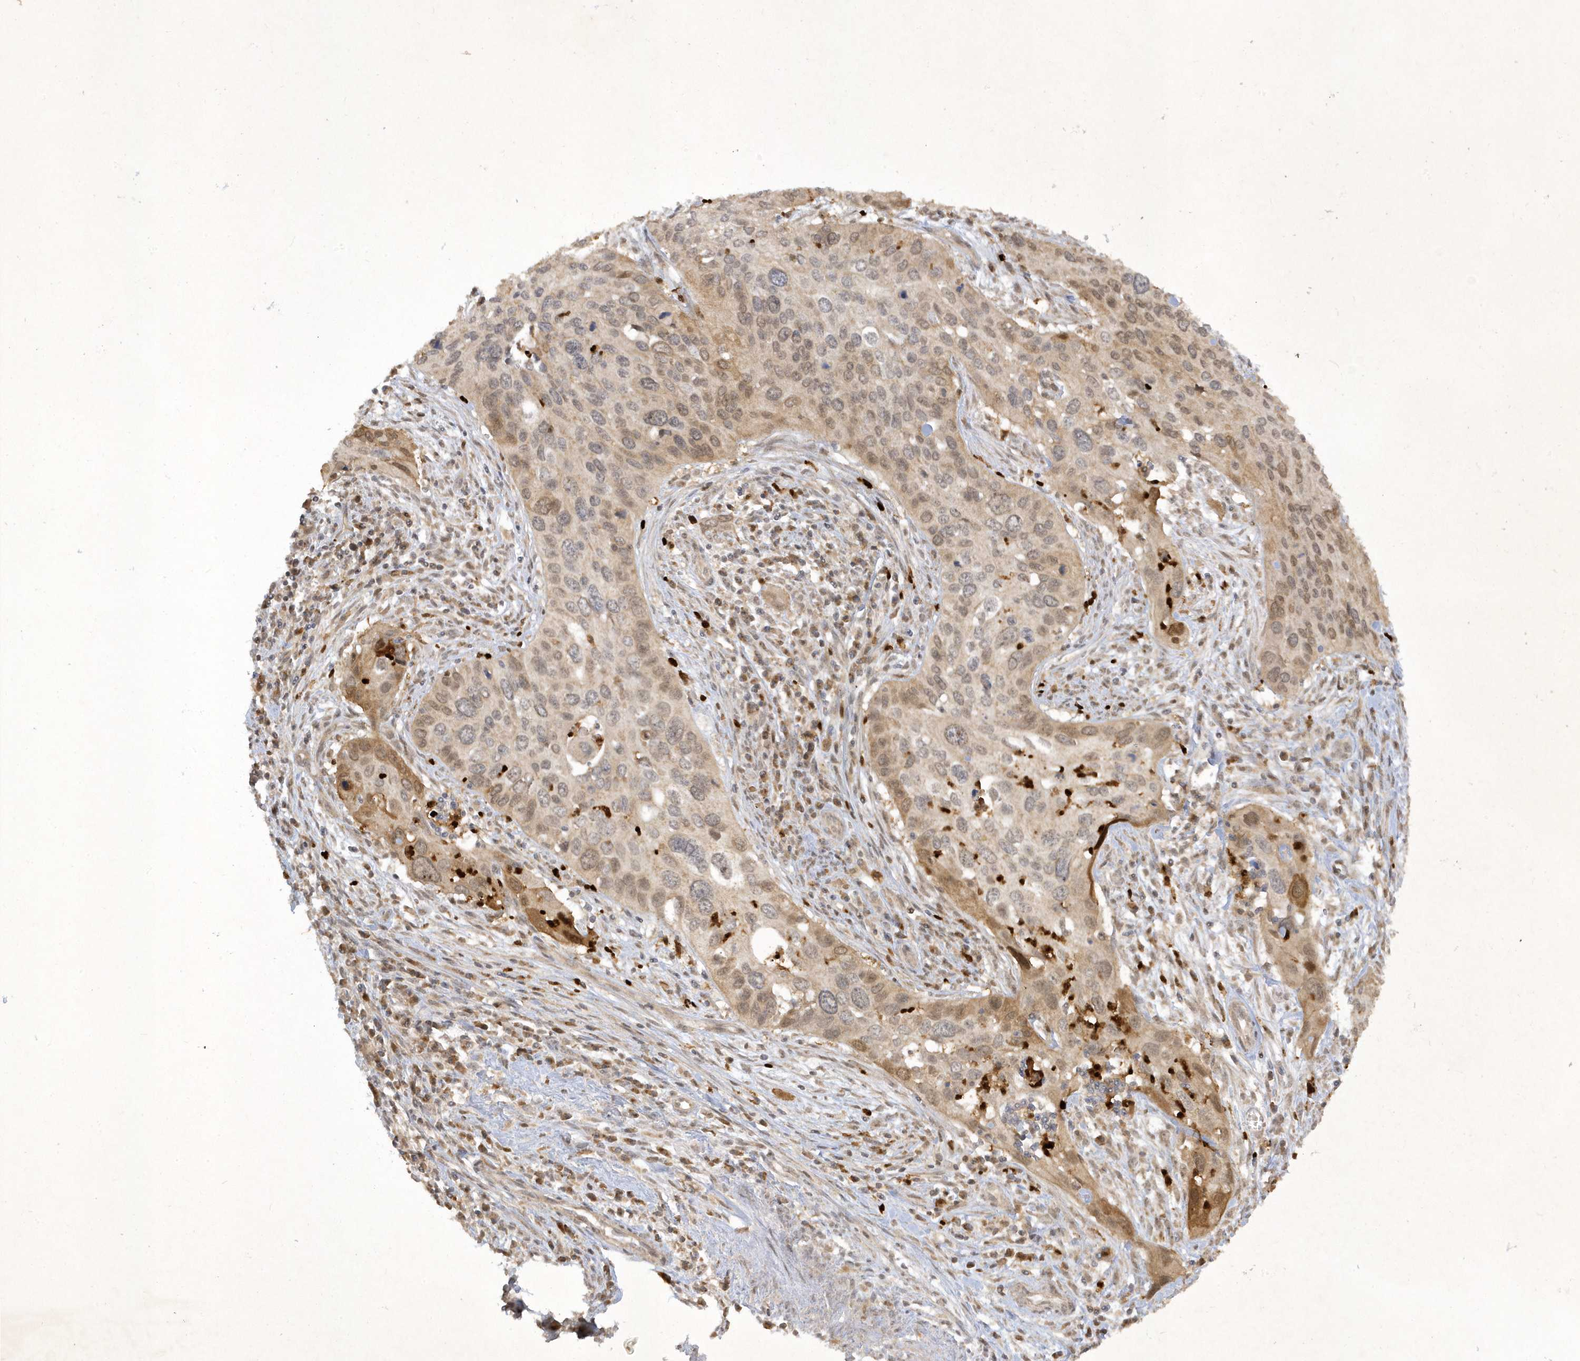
{"staining": {"intensity": "moderate", "quantity": "25%-75%", "location": "cytoplasmic/membranous"}, "tissue": "cervical cancer", "cell_type": "Tumor cells", "image_type": "cancer", "snomed": [{"axis": "morphology", "description": "Squamous cell carcinoma, NOS"}, {"axis": "topography", "description": "Cervix"}], "caption": "This photomicrograph demonstrates IHC staining of squamous cell carcinoma (cervical), with medium moderate cytoplasmic/membranous positivity in approximately 25%-75% of tumor cells.", "gene": "ZNF213", "patient": {"sex": "female", "age": 55}}